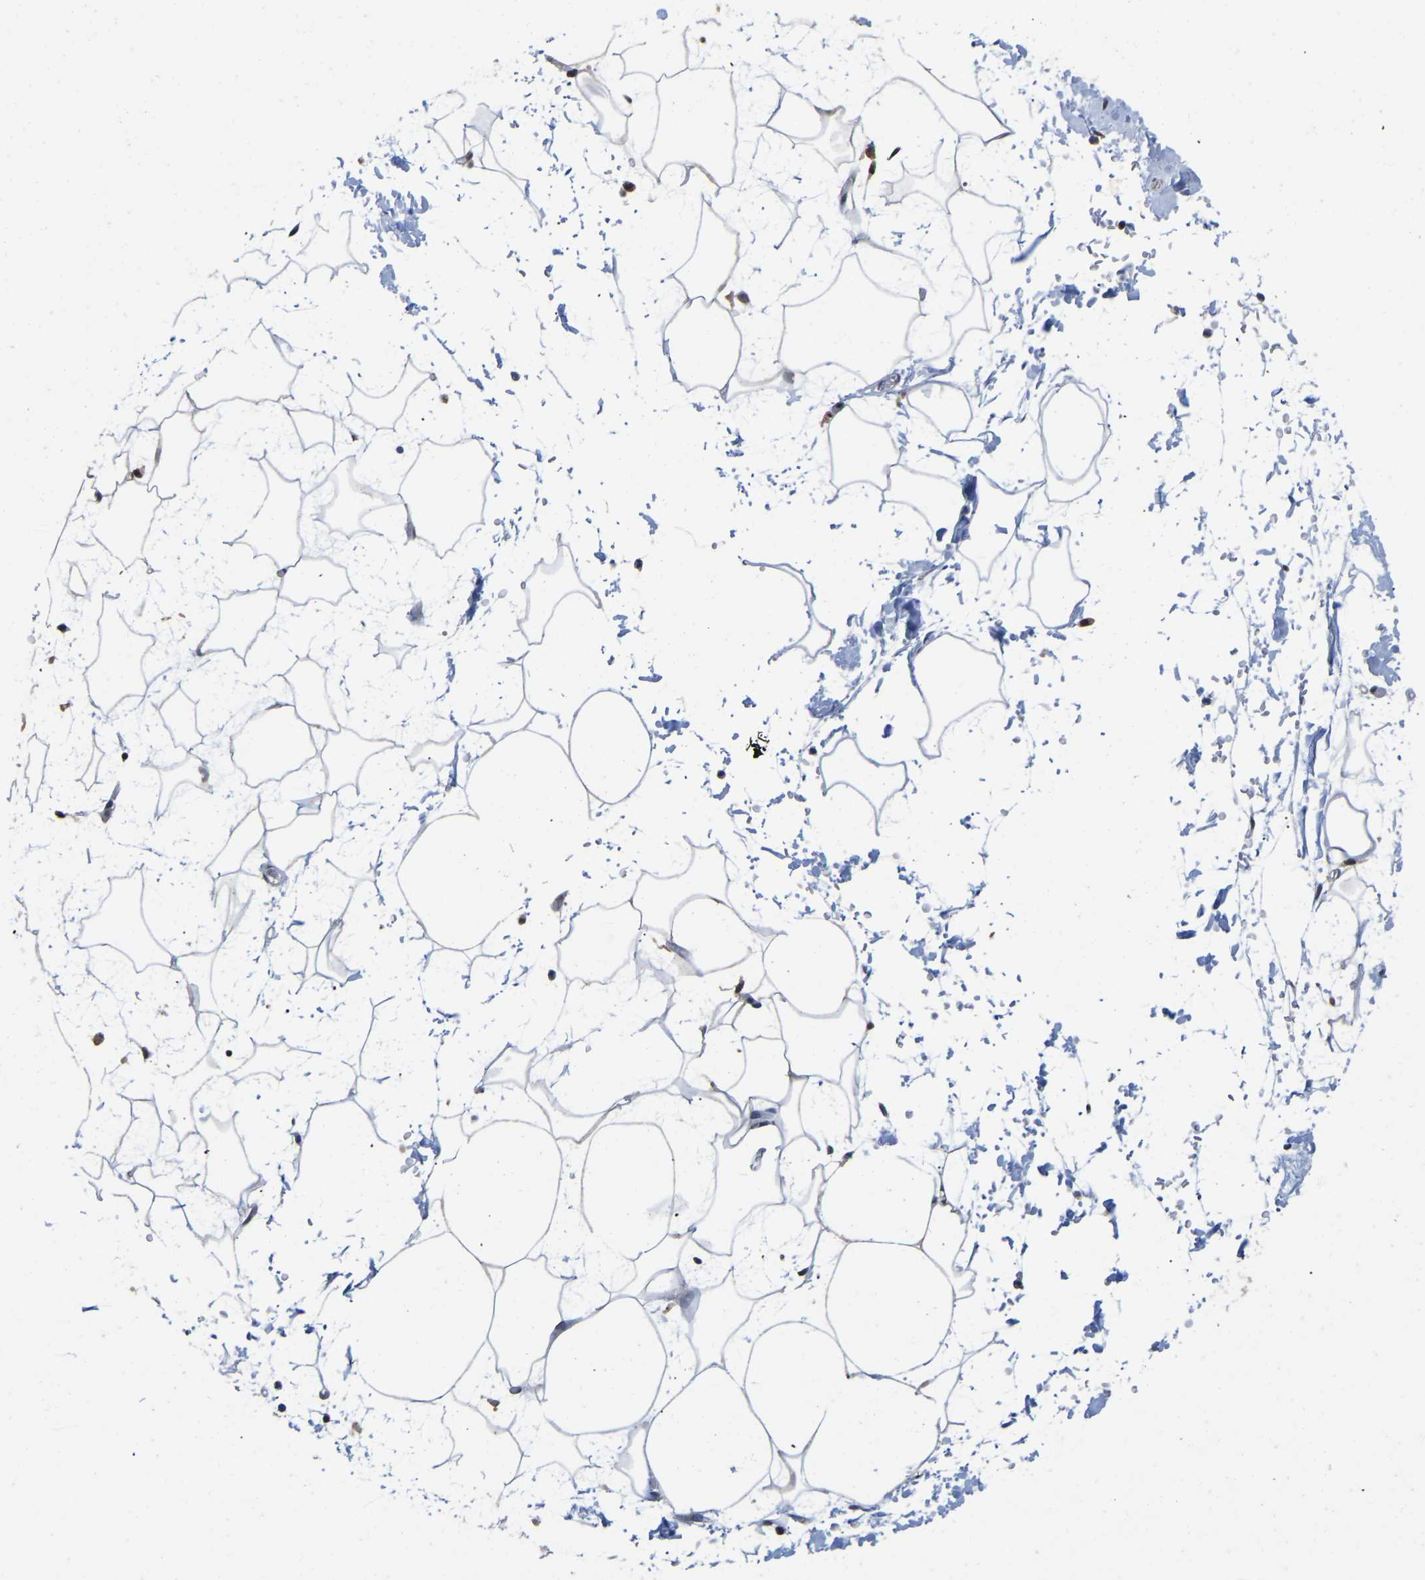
{"staining": {"intensity": "moderate", "quantity": ">75%", "location": "nuclear"}, "tissue": "adipose tissue", "cell_type": "Adipocytes", "image_type": "normal", "snomed": [{"axis": "morphology", "description": "Normal tissue, NOS"}, {"axis": "topography", "description": "Soft tissue"}], "caption": "Adipose tissue stained with immunohistochemistry displays moderate nuclear staining in about >75% of adipocytes. The protein is shown in brown color, while the nuclei are stained blue.", "gene": "QKI", "patient": {"sex": "male", "age": 72}}